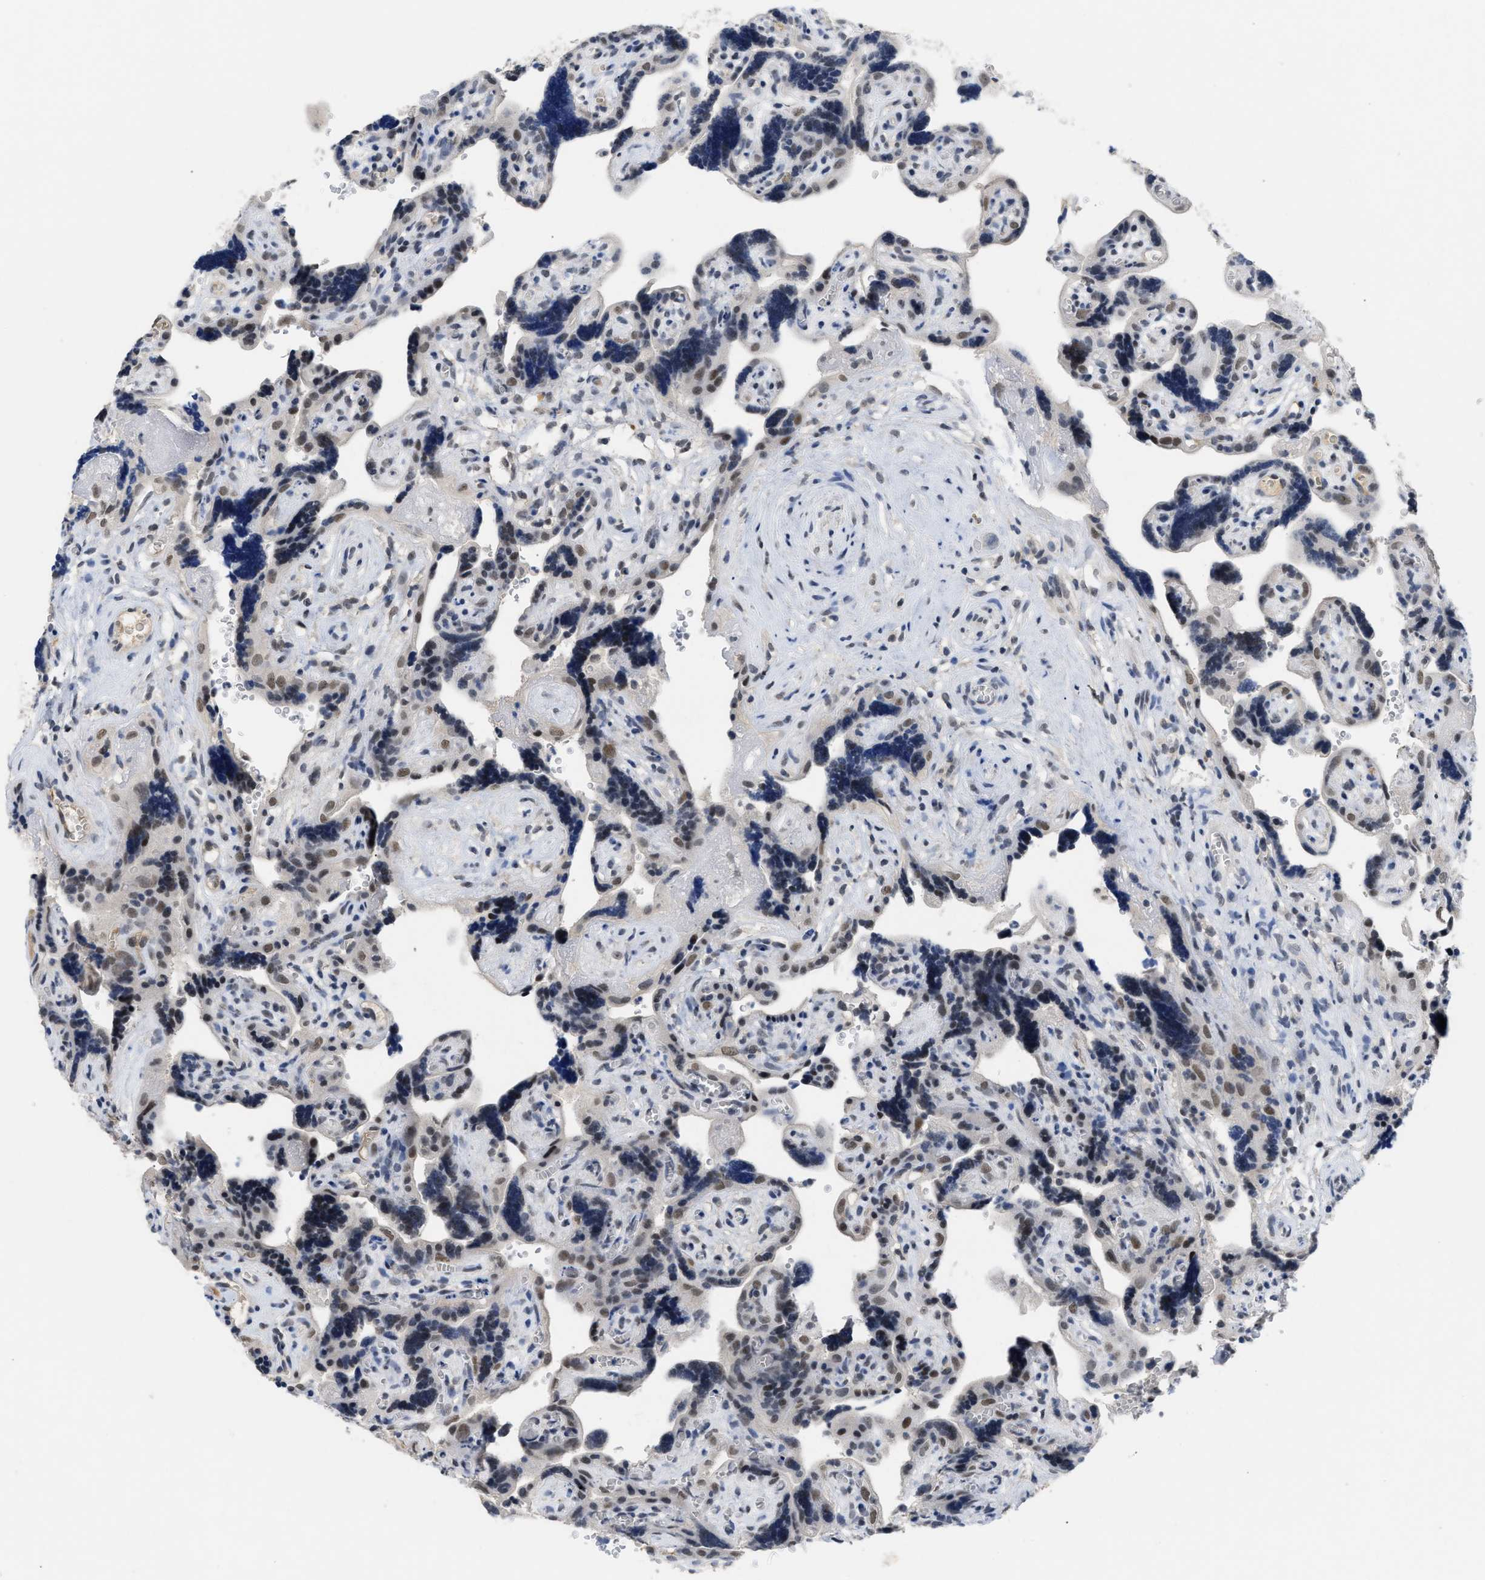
{"staining": {"intensity": "weak", "quantity": ">75%", "location": "nuclear"}, "tissue": "placenta", "cell_type": "Decidual cells", "image_type": "normal", "snomed": [{"axis": "morphology", "description": "Normal tissue, NOS"}, {"axis": "topography", "description": "Placenta"}], "caption": "Placenta stained with immunohistochemistry (IHC) exhibits weak nuclear staining in about >75% of decidual cells.", "gene": "GGNBP2", "patient": {"sex": "female", "age": 30}}